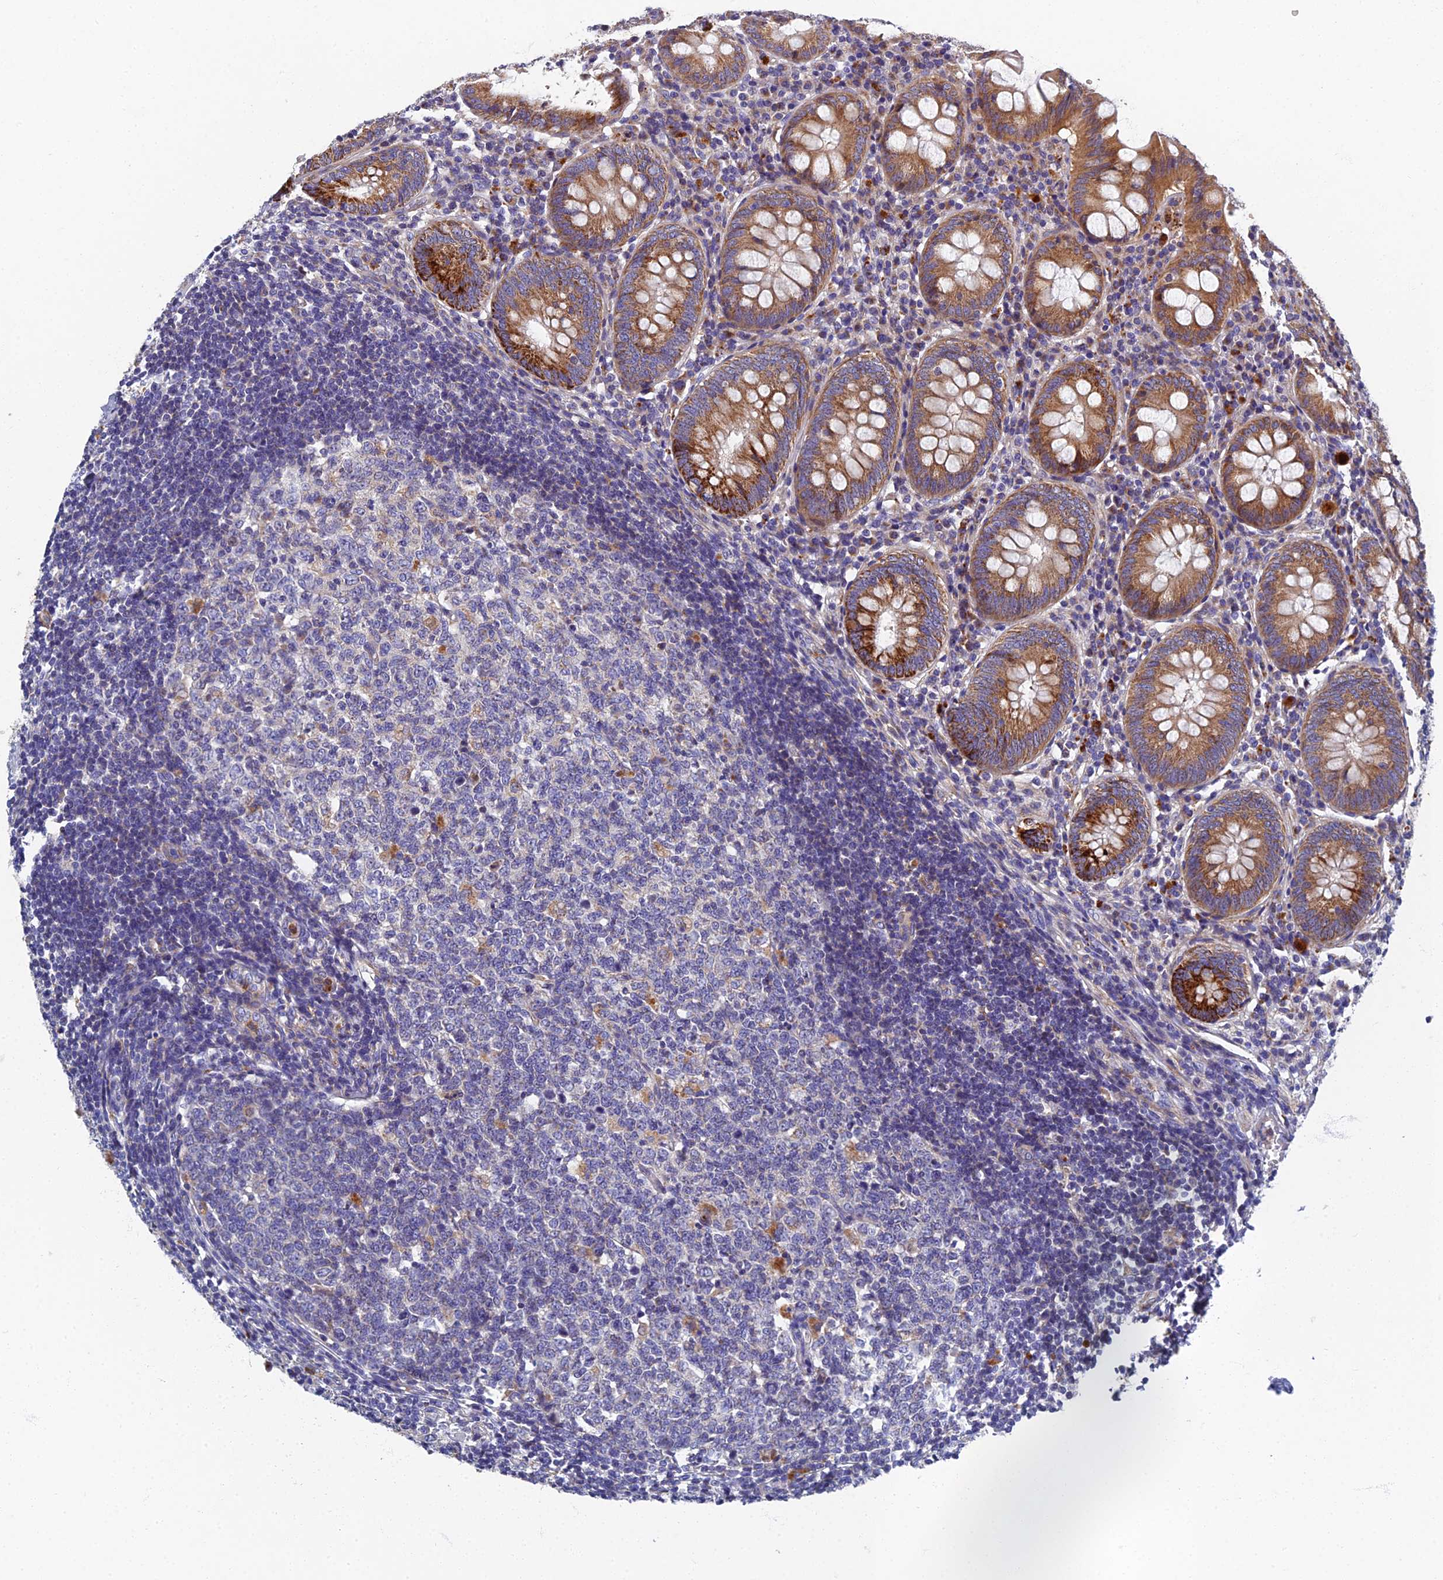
{"staining": {"intensity": "moderate", "quantity": ">75%", "location": "cytoplasmic/membranous"}, "tissue": "appendix", "cell_type": "Glandular cells", "image_type": "normal", "snomed": [{"axis": "morphology", "description": "Normal tissue, NOS"}, {"axis": "topography", "description": "Appendix"}], "caption": "The photomicrograph shows staining of unremarkable appendix, revealing moderate cytoplasmic/membranous protein expression (brown color) within glandular cells.", "gene": "RNASEK", "patient": {"sex": "female", "age": 54}}